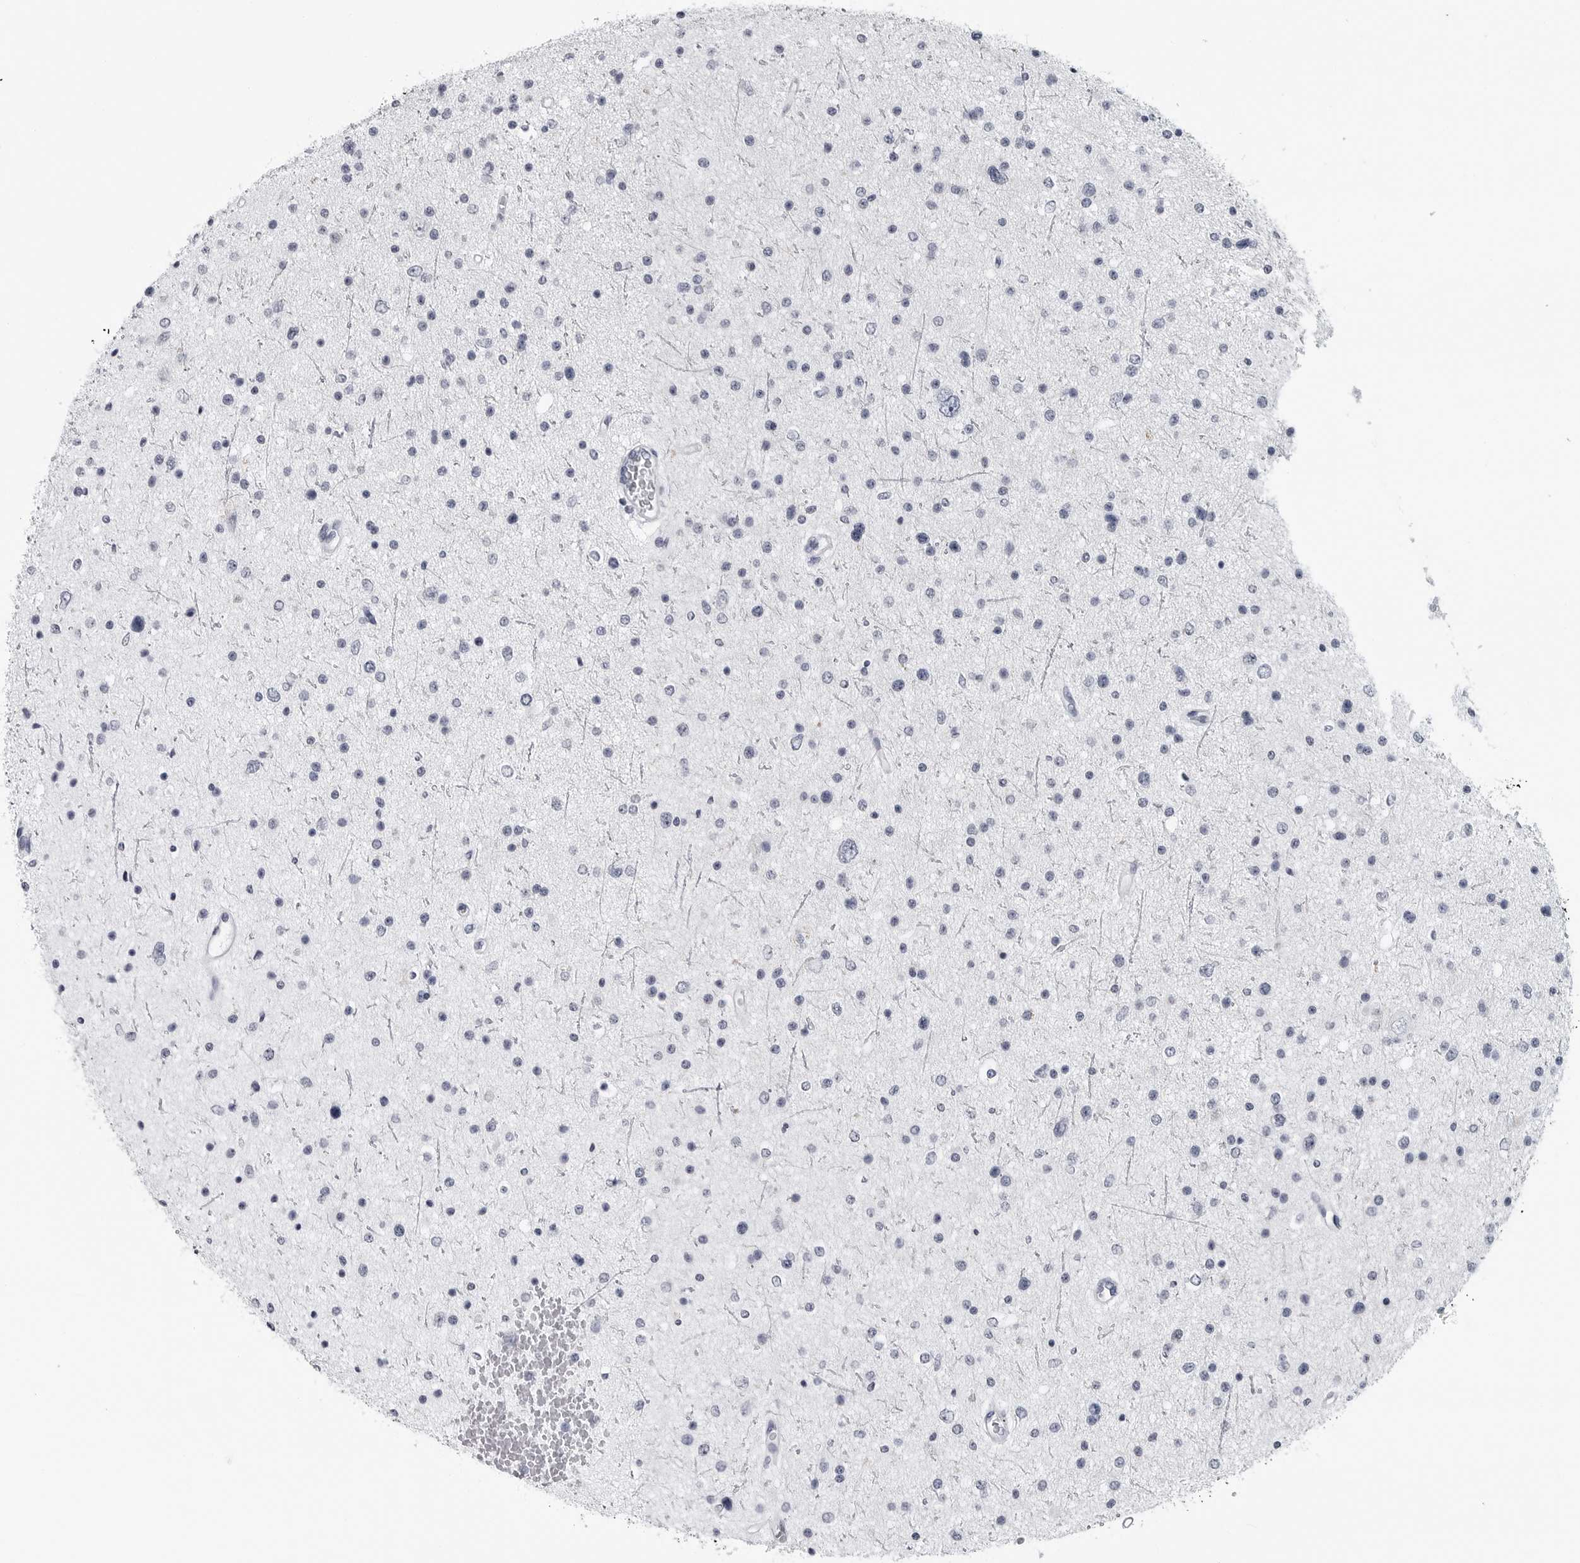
{"staining": {"intensity": "negative", "quantity": "none", "location": "none"}, "tissue": "glioma", "cell_type": "Tumor cells", "image_type": "cancer", "snomed": [{"axis": "morphology", "description": "Glioma, malignant, Low grade"}, {"axis": "topography", "description": "Brain"}], "caption": "DAB (3,3'-diaminobenzidine) immunohistochemical staining of glioma displays no significant expression in tumor cells.", "gene": "AMPD1", "patient": {"sex": "female", "age": 37}}